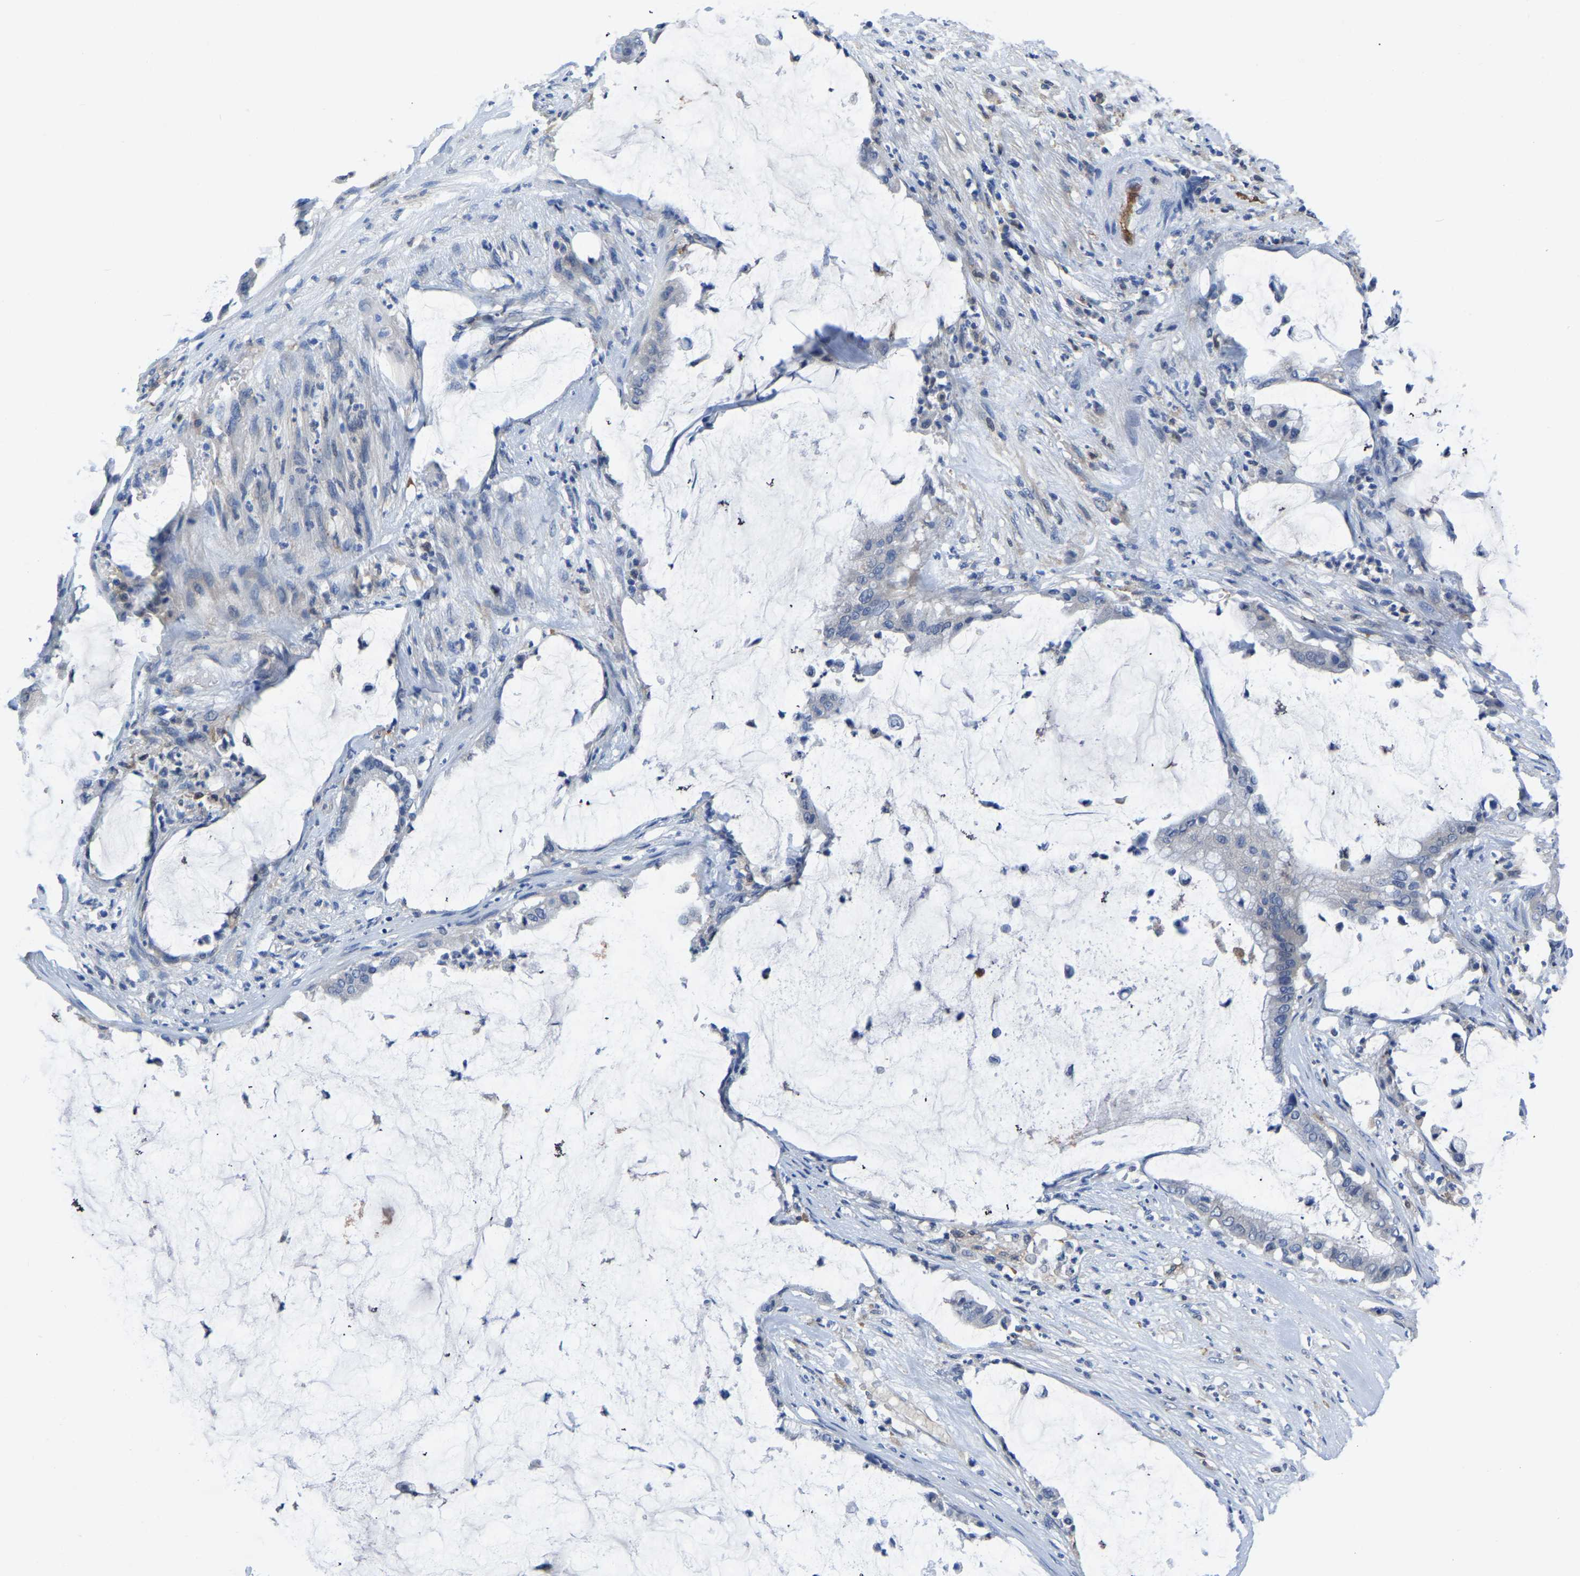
{"staining": {"intensity": "negative", "quantity": "none", "location": "none"}, "tissue": "pancreatic cancer", "cell_type": "Tumor cells", "image_type": "cancer", "snomed": [{"axis": "morphology", "description": "Adenocarcinoma, NOS"}, {"axis": "topography", "description": "Pancreas"}], "caption": "DAB (3,3'-diaminobenzidine) immunohistochemical staining of pancreatic cancer exhibits no significant expression in tumor cells.", "gene": "ATG2B", "patient": {"sex": "male", "age": 41}}